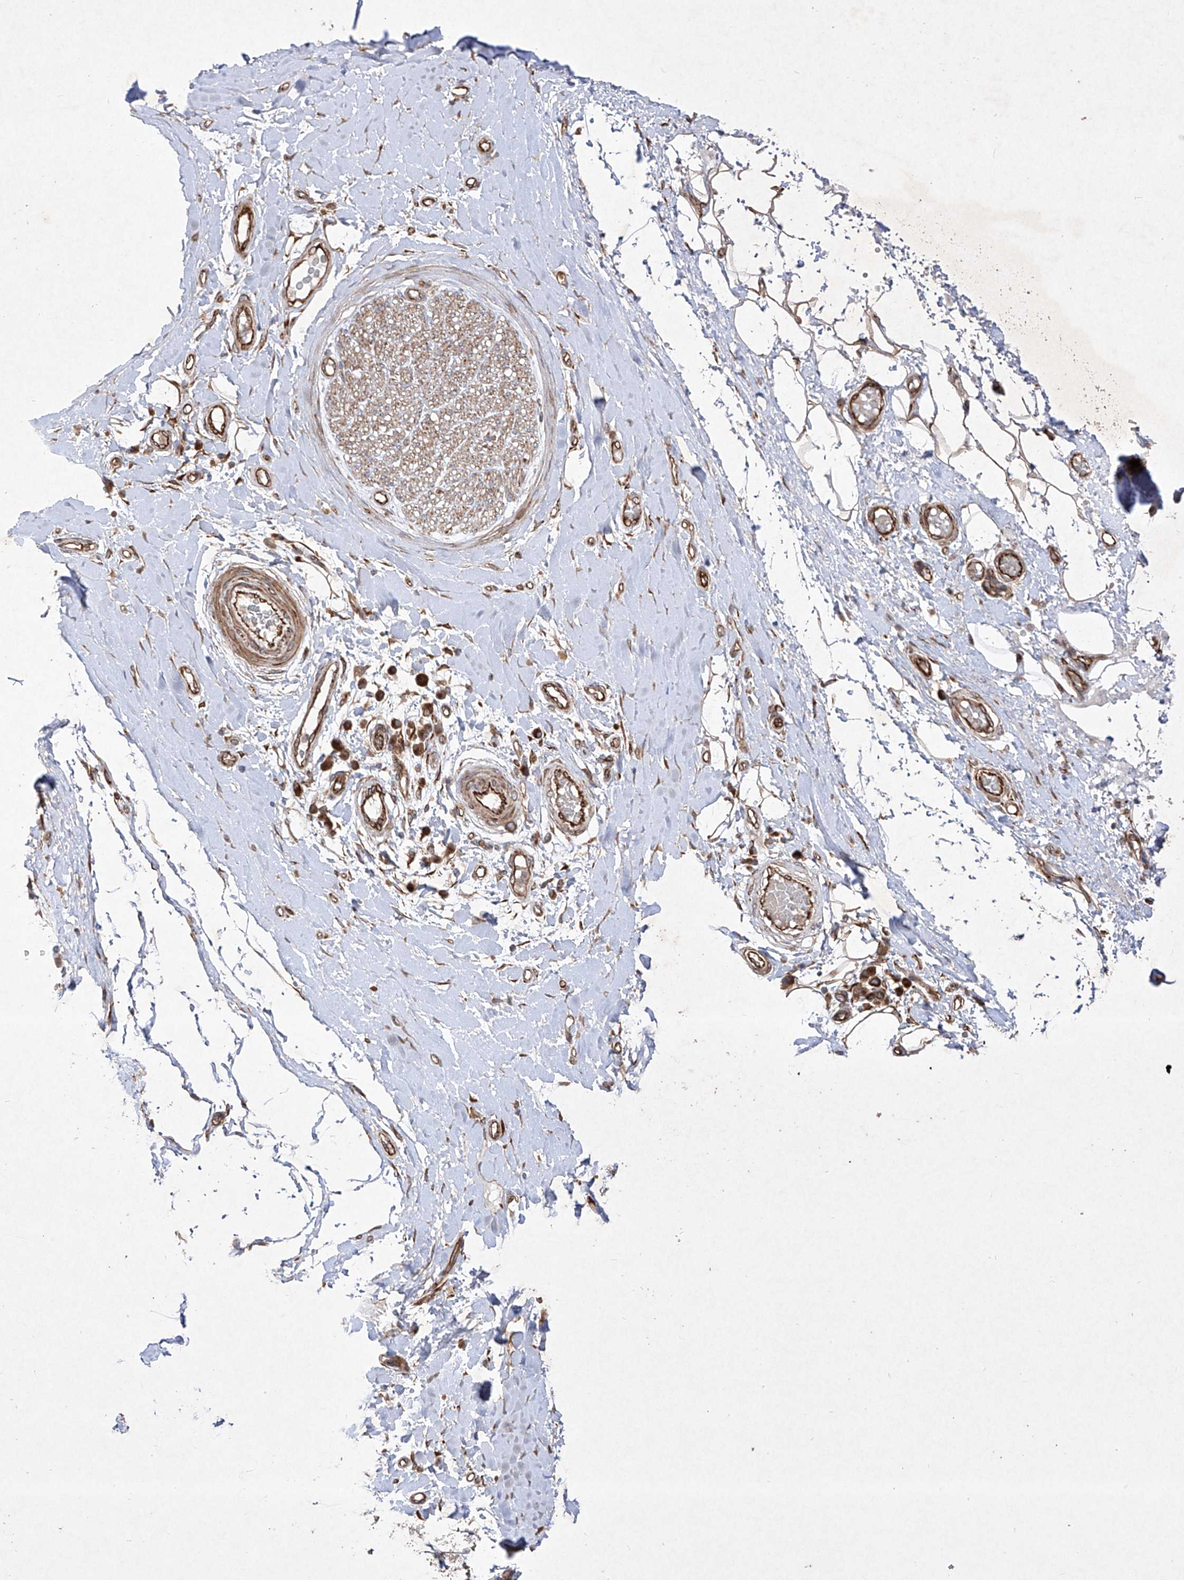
{"staining": {"intensity": "weak", "quantity": ">75%", "location": "cytoplasmic/membranous"}, "tissue": "adipose tissue", "cell_type": "Adipocytes", "image_type": "normal", "snomed": [{"axis": "morphology", "description": "Normal tissue, NOS"}, {"axis": "morphology", "description": "Adenocarcinoma, NOS"}, {"axis": "topography", "description": "Esophagus"}, {"axis": "topography", "description": "Stomach, upper"}, {"axis": "topography", "description": "Peripheral nerve tissue"}], "caption": "Immunohistochemistry (IHC) of benign adipose tissue displays low levels of weak cytoplasmic/membranous expression in about >75% of adipocytes. (DAB (3,3'-diaminobenzidine) IHC with brightfield microscopy, high magnification).", "gene": "YKT6", "patient": {"sex": "male", "age": 62}}